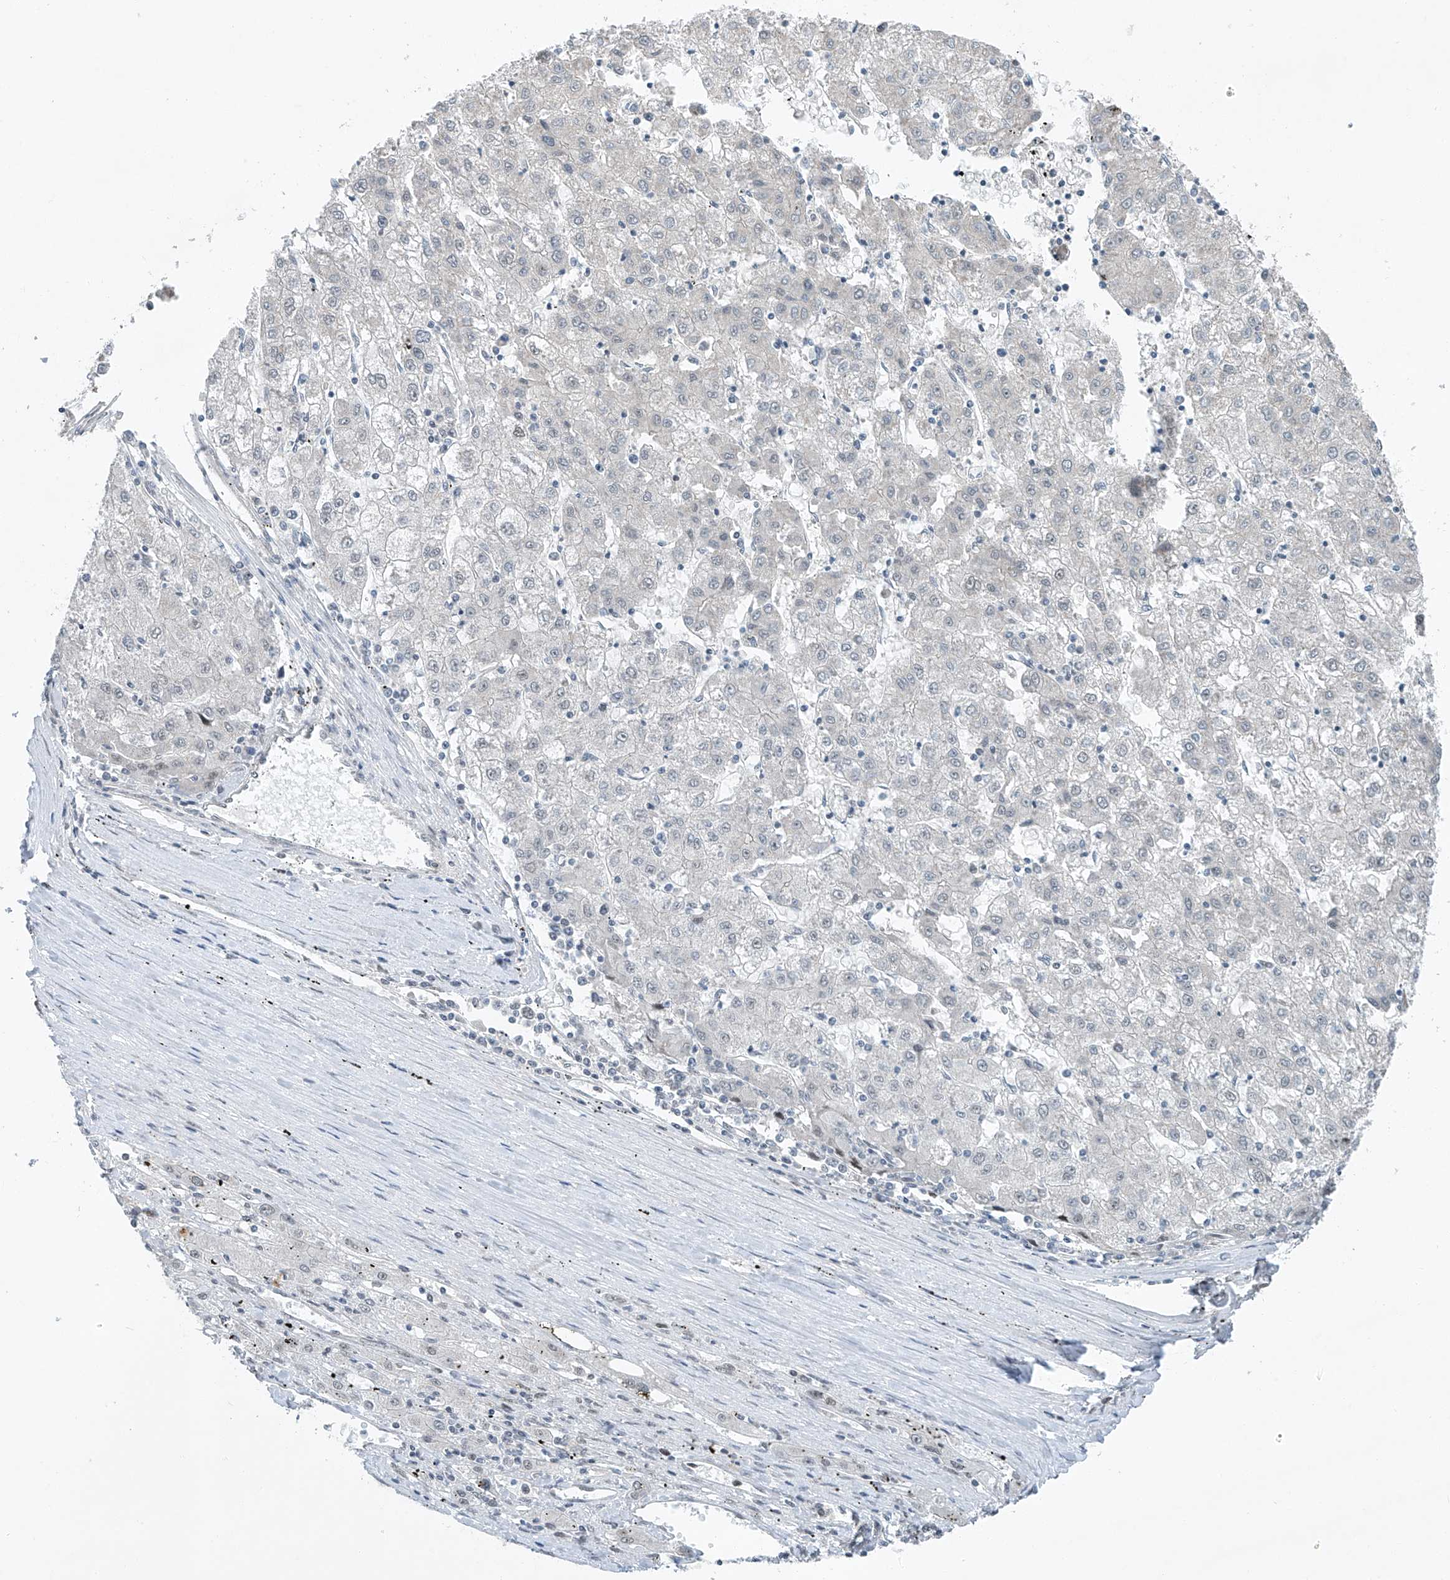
{"staining": {"intensity": "negative", "quantity": "none", "location": "none"}, "tissue": "liver cancer", "cell_type": "Tumor cells", "image_type": "cancer", "snomed": [{"axis": "morphology", "description": "Carcinoma, Hepatocellular, NOS"}, {"axis": "topography", "description": "Liver"}], "caption": "IHC histopathology image of liver cancer (hepatocellular carcinoma) stained for a protein (brown), which exhibits no positivity in tumor cells. (Immunohistochemistry (ihc), brightfield microscopy, high magnification).", "gene": "TAF8", "patient": {"sex": "male", "age": 72}}